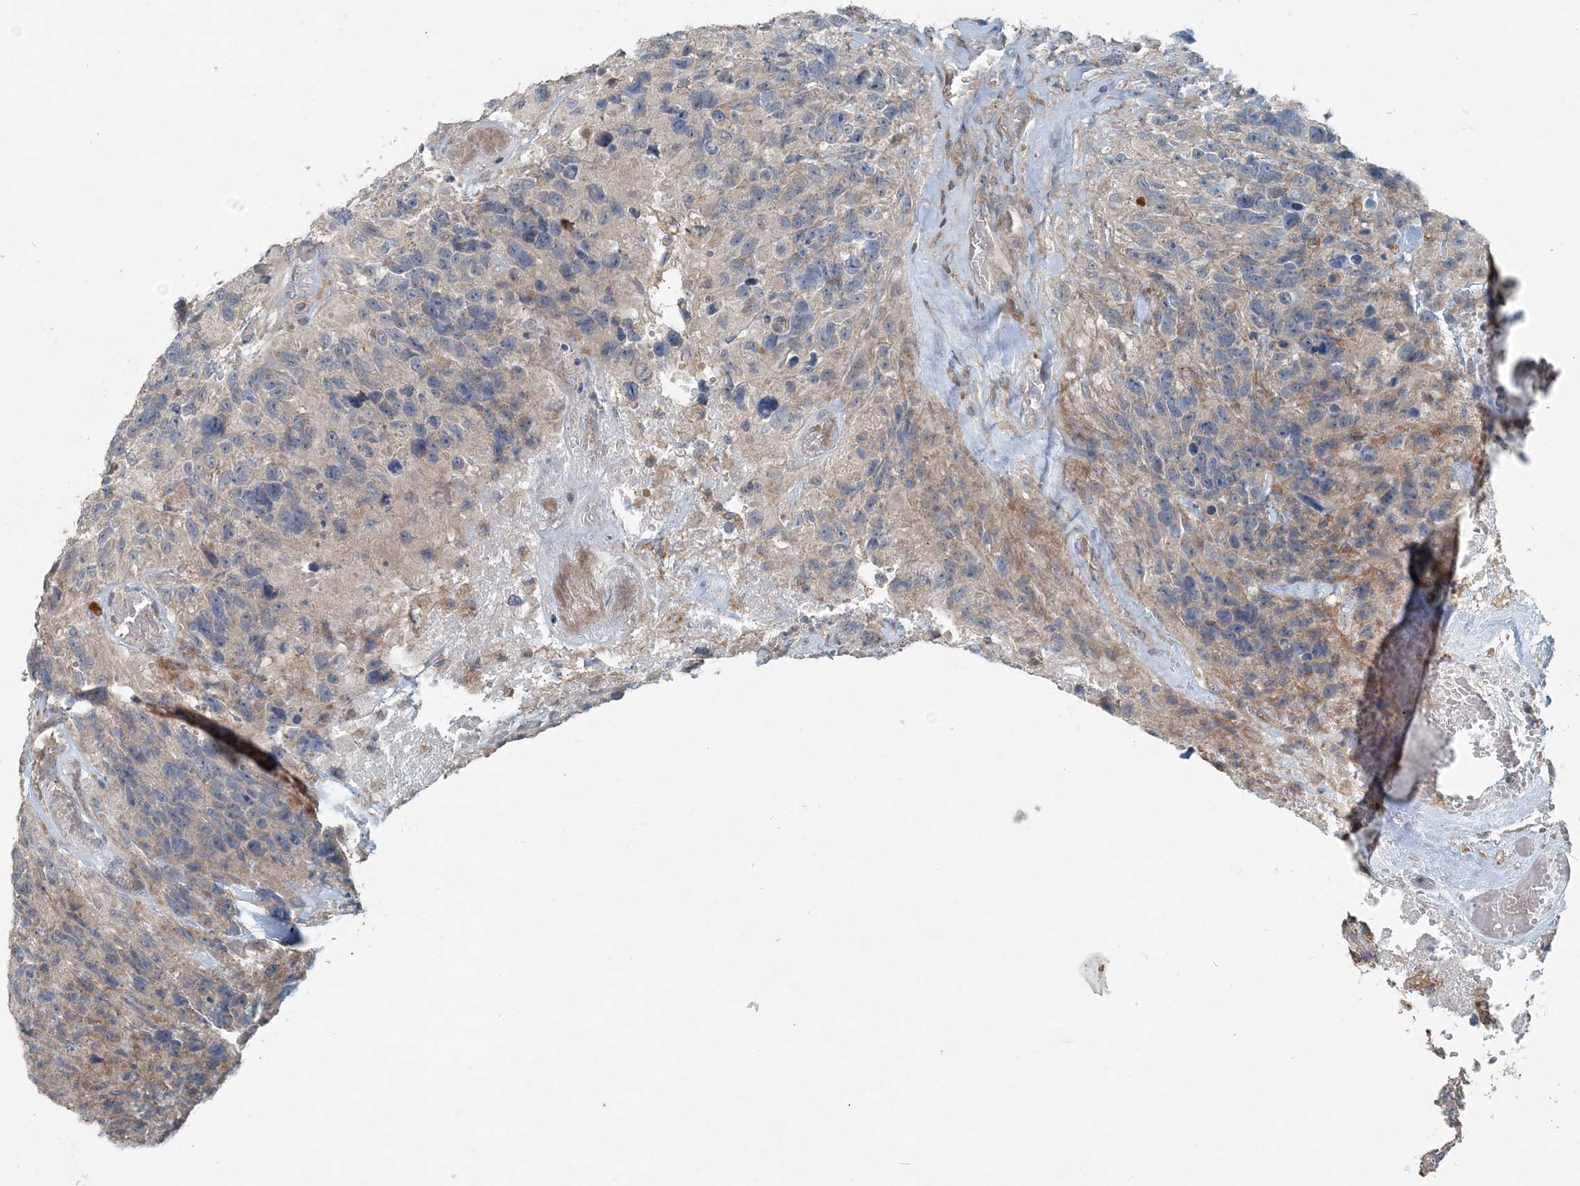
{"staining": {"intensity": "weak", "quantity": "<25%", "location": "cytoplasmic/membranous"}, "tissue": "glioma", "cell_type": "Tumor cells", "image_type": "cancer", "snomed": [{"axis": "morphology", "description": "Glioma, malignant, High grade"}, {"axis": "topography", "description": "Brain"}], "caption": "High power microscopy micrograph of an IHC image of glioma, revealing no significant positivity in tumor cells. (DAB IHC visualized using brightfield microscopy, high magnification).", "gene": "INTU", "patient": {"sex": "male", "age": 69}}